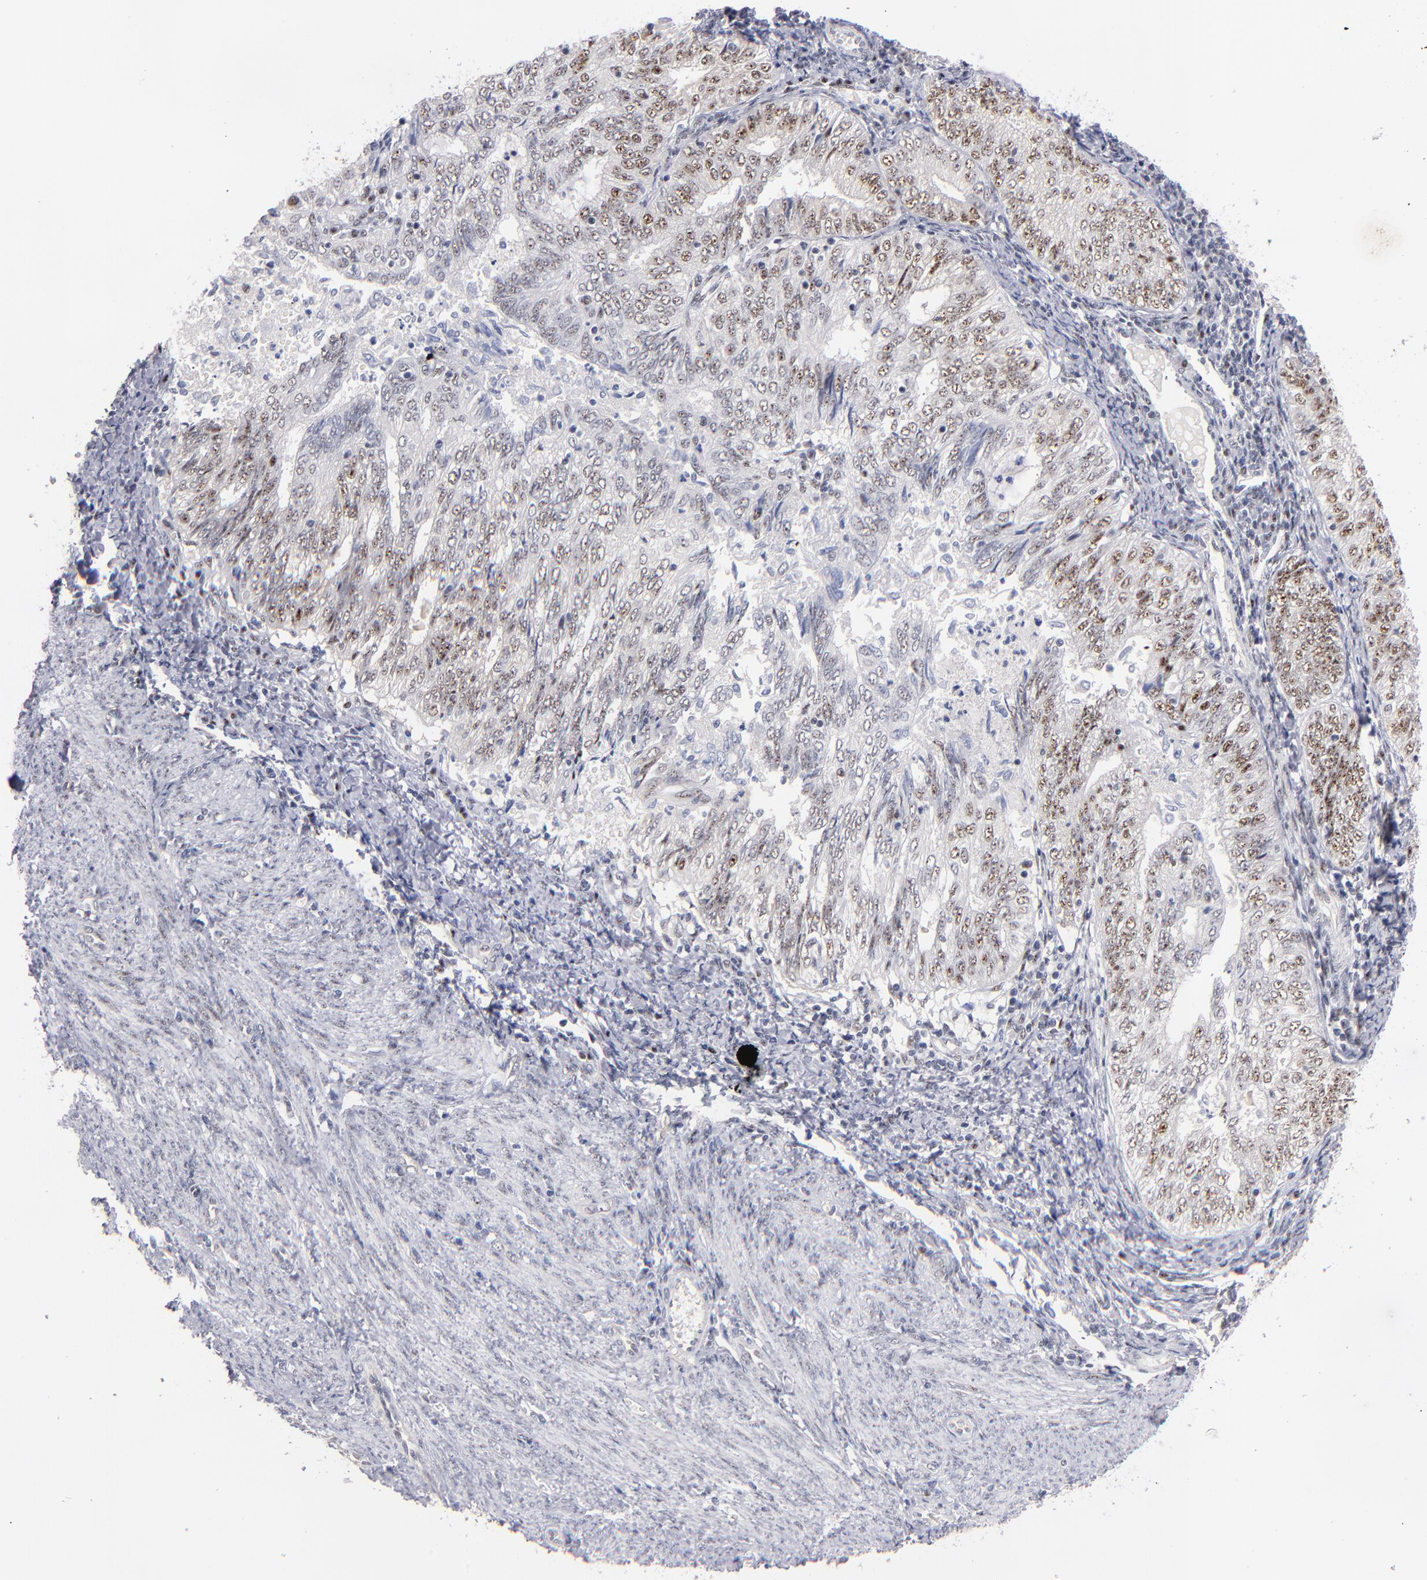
{"staining": {"intensity": "moderate", "quantity": "25%-75%", "location": "cytoplasmic/membranous"}, "tissue": "endometrial cancer", "cell_type": "Tumor cells", "image_type": "cancer", "snomed": [{"axis": "morphology", "description": "Adenocarcinoma, NOS"}, {"axis": "topography", "description": "Endometrium"}], "caption": "Immunohistochemistry (IHC) micrograph of neoplastic tissue: human adenocarcinoma (endometrial) stained using IHC exhibits medium levels of moderate protein expression localized specifically in the cytoplasmic/membranous of tumor cells, appearing as a cytoplasmic/membranous brown color.", "gene": "RAF1", "patient": {"sex": "female", "age": 69}}